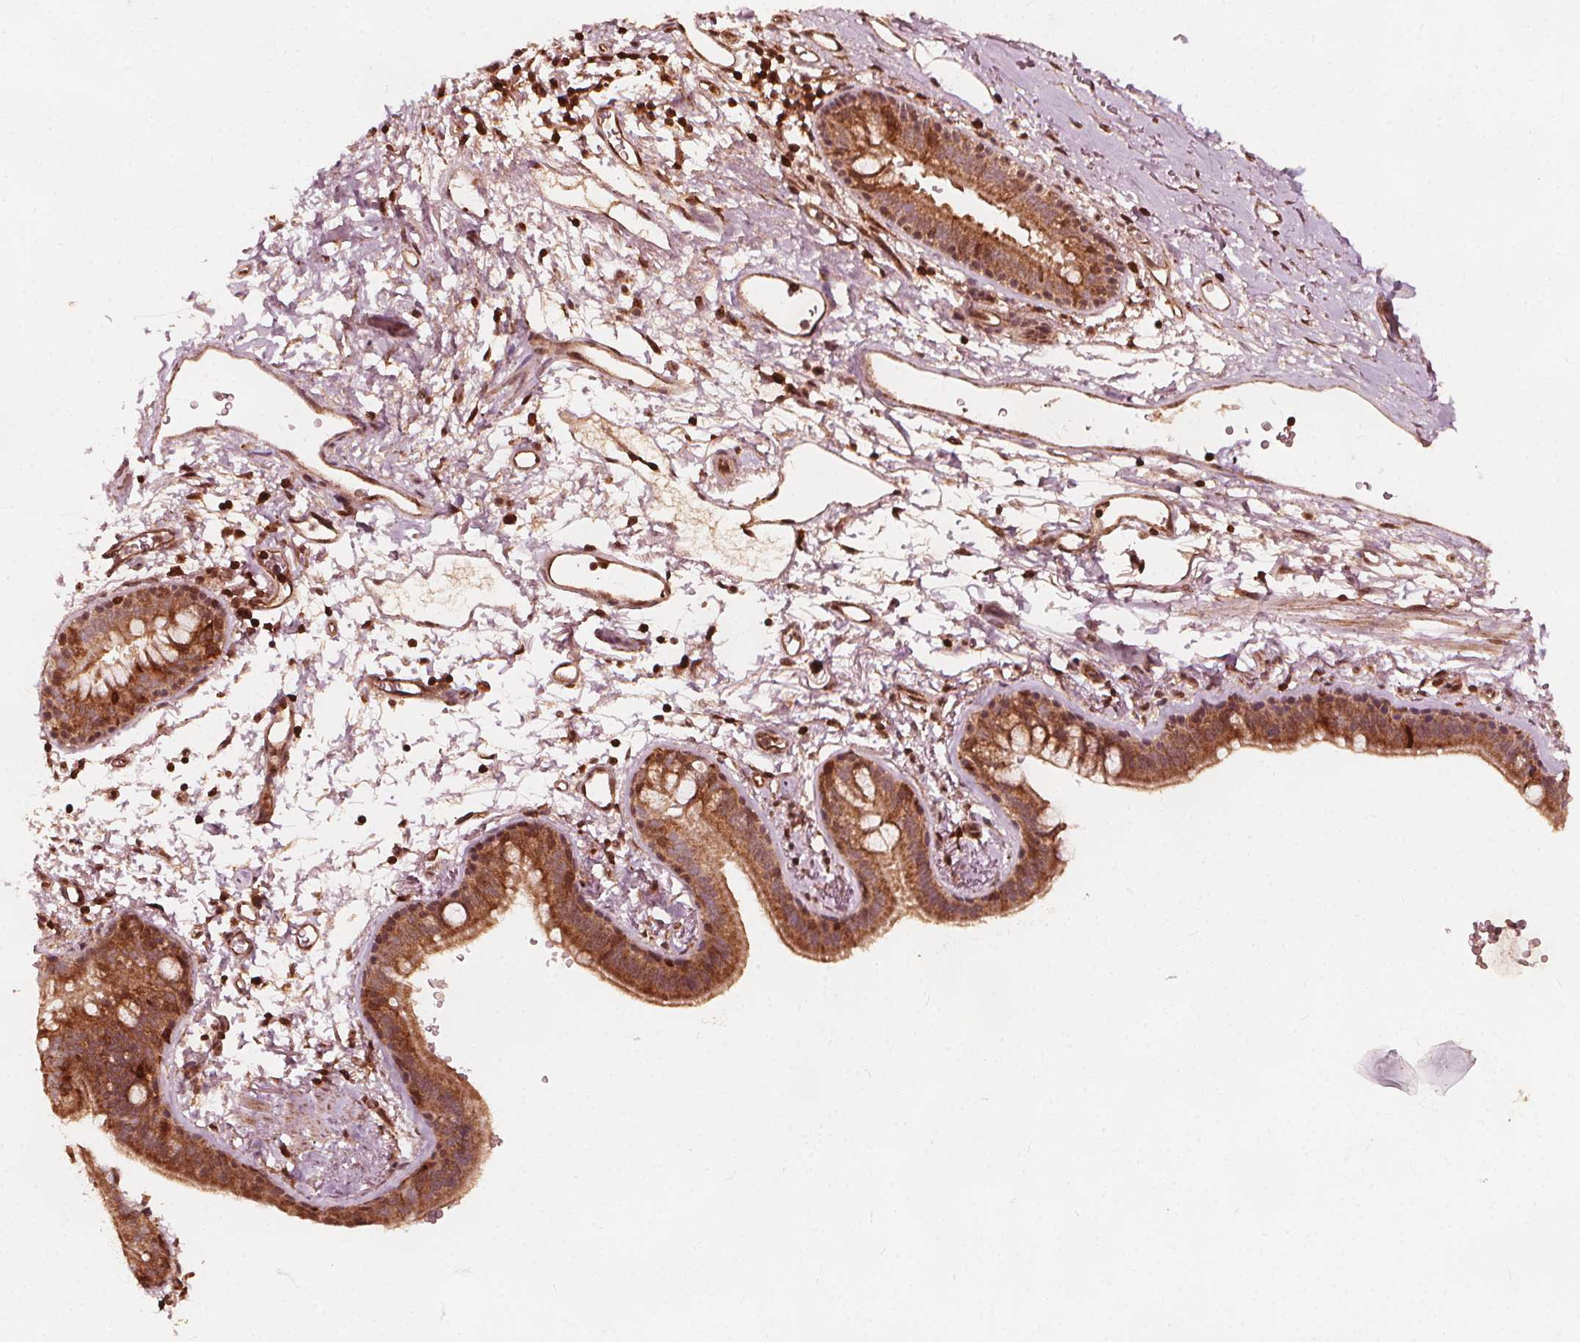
{"staining": {"intensity": "strong", "quantity": ">75%", "location": "cytoplasmic/membranous"}, "tissue": "bronchus", "cell_type": "Respiratory epithelial cells", "image_type": "normal", "snomed": [{"axis": "morphology", "description": "Normal tissue, NOS"}, {"axis": "topography", "description": "Lymph node"}, {"axis": "topography", "description": "Bronchus"}], "caption": "Unremarkable bronchus reveals strong cytoplasmic/membranous expression in approximately >75% of respiratory epithelial cells Immunohistochemistry stains the protein in brown and the nuclei are stained blue..", "gene": "AIP", "patient": {"sex": "female", "age": 70}}